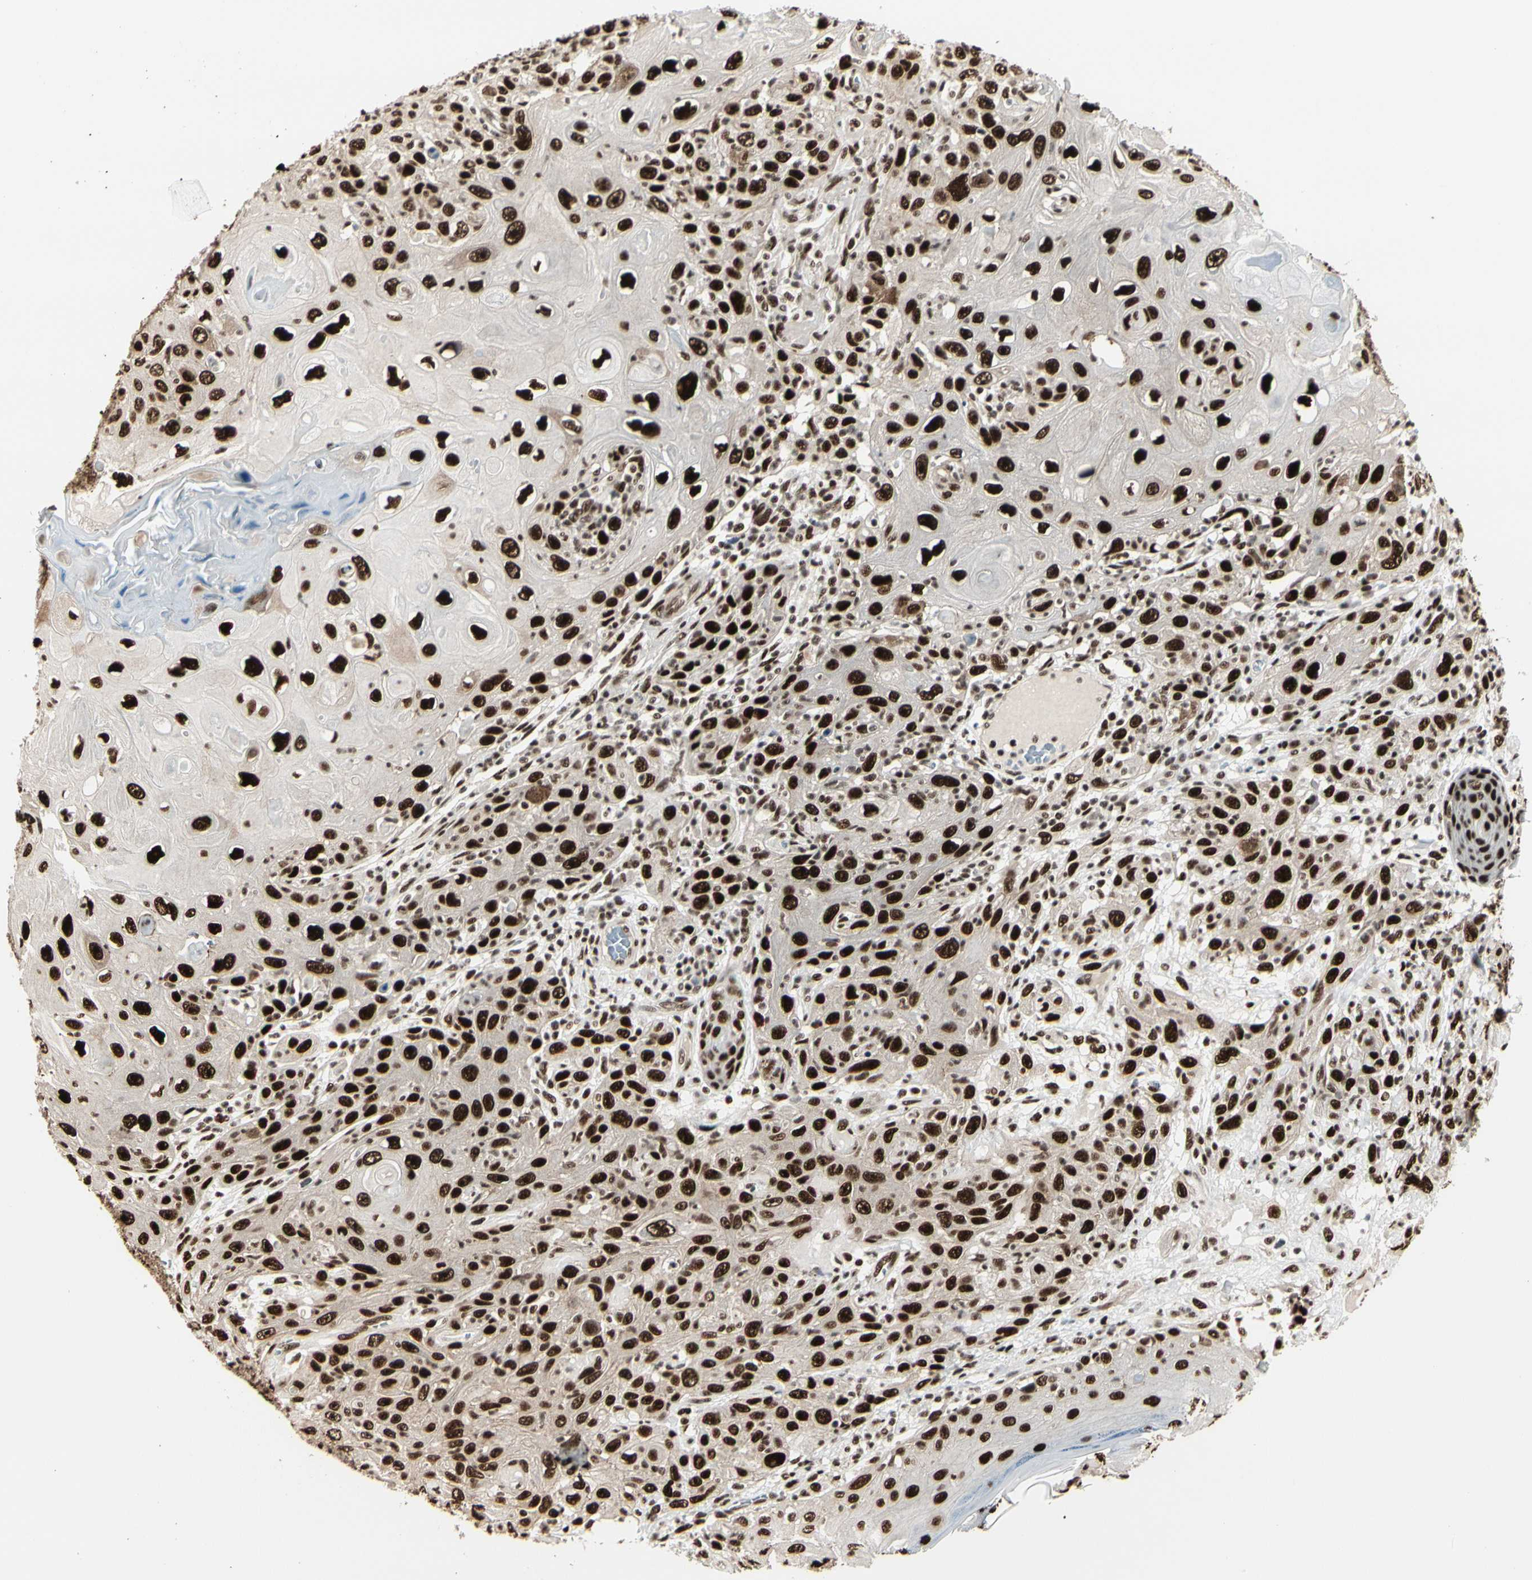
{"staining": {"intensity": "strong", "quantity": ">75%", "location": "nuclear"}, "tissue": "skin cancer", "cell_type": "Tumor cells", "image_type": "cancer", "snomed": [{"axis": "morphology", "description": "Squamous cell carcinoma, NOS"}, {"axis": "topography", "description": "Skin"}], "caption": "A micrograph of human skin cancer (squamous cell carcinoma) stained for a protein reveals strong nuclear brown staining in tumor cells.", "gene": "HEXIM1", "patient": {"sex": "female", "age": 88}}